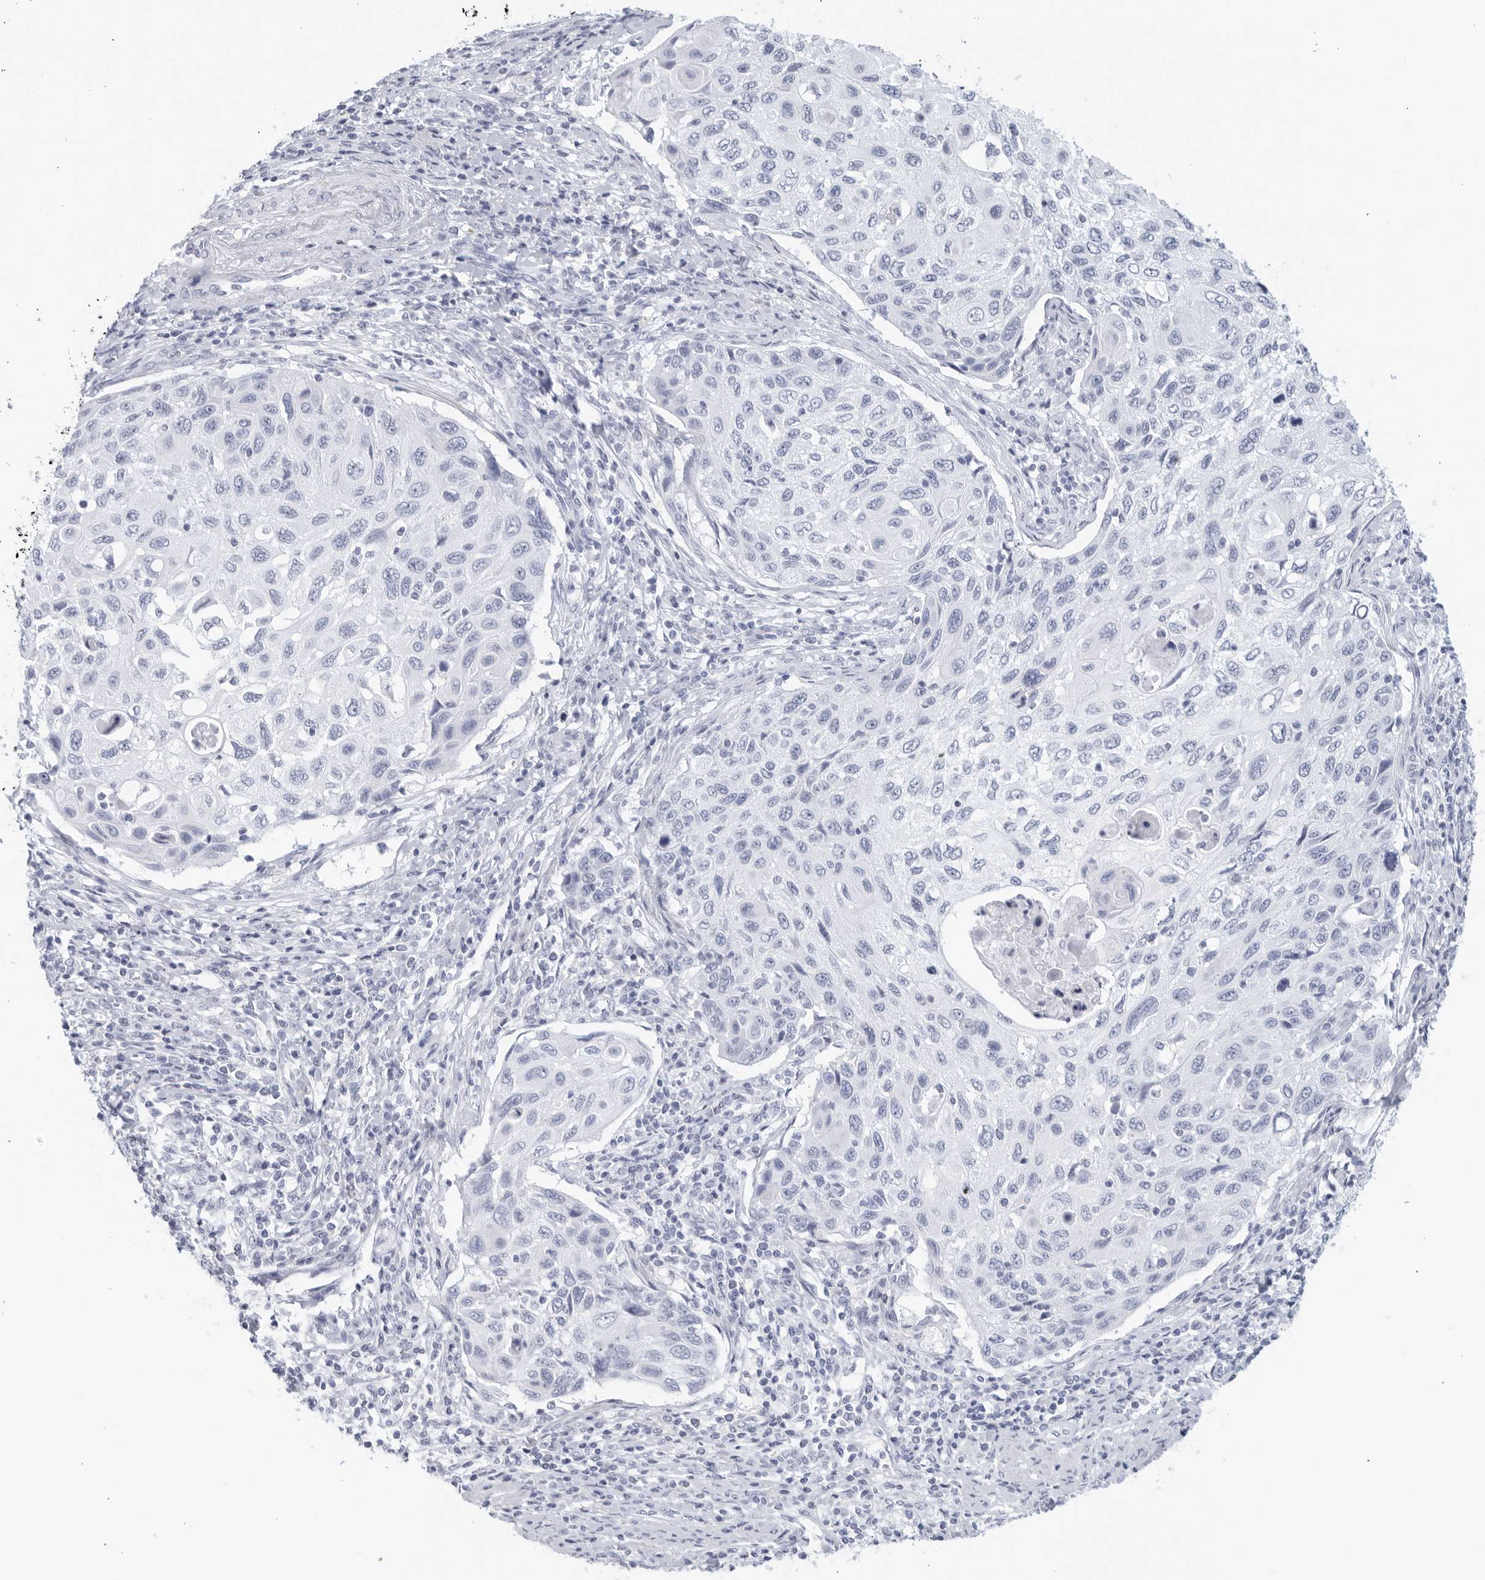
{"staining": {"intensity": "negative", "quantity": "none", "location": "none"}, "tissue": "cervical cancer", "cell_type": "Tumor cells", "image_type": "cancer", "snomed": [{"axis": "morphology", "description": "Squamous cell carcinoma, NOS"}, {"axis": "topography", "description": "Cervix"}], "caption": "This is a histopathology image of IHC staining of cervical cancer (squamous cell carcinoma), which shows no expression in tumor cells.", "gene": "FGG", "patient": {"sex": "female", "age": 70}}